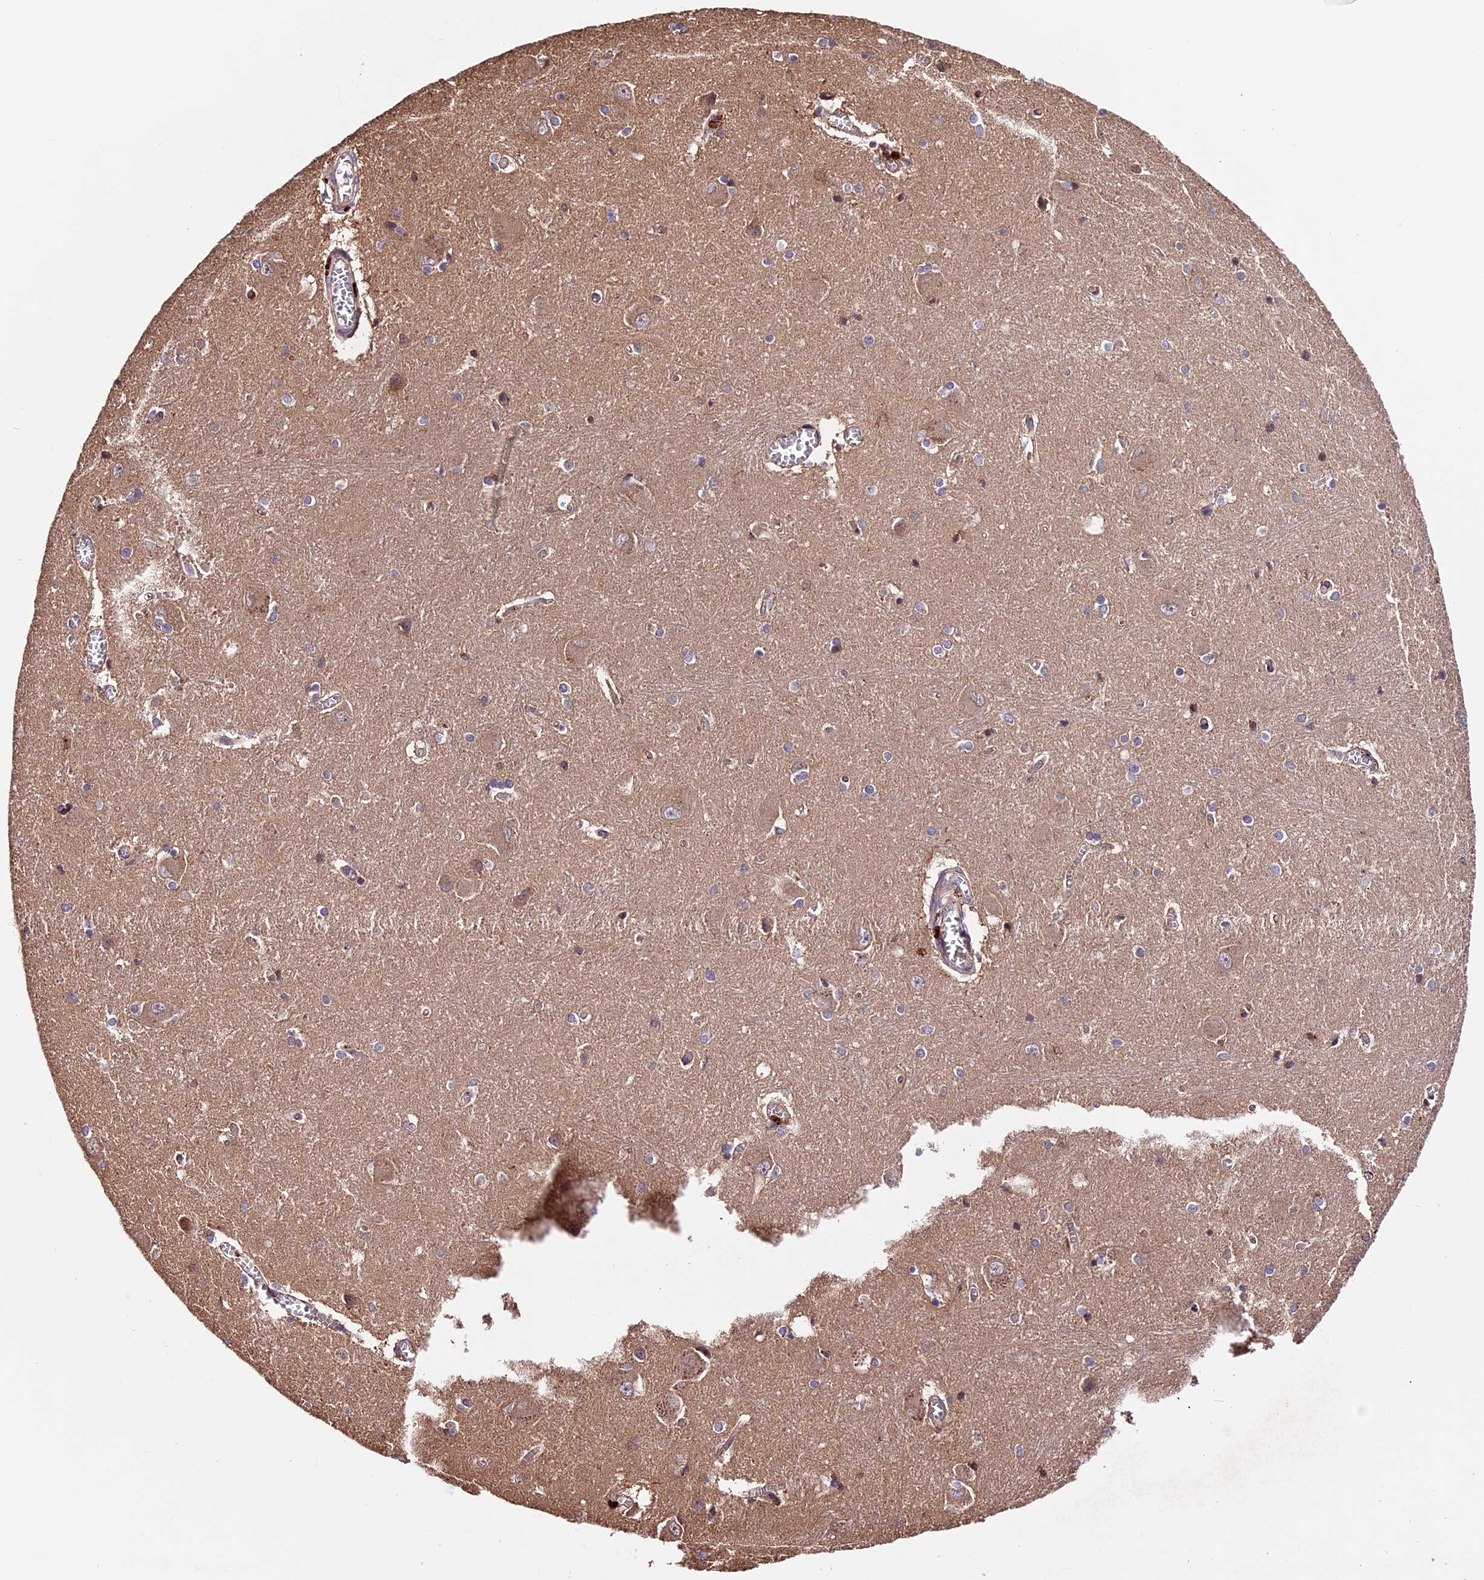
{"staining": {"intensity": "moderate", "quantity": "<25%", "location": "cytoplasmic/membranous,nuclear"}, "tissue": "caudate", "cell_type": "Glial cells", "image_type": "normal", "snomed": [{"axis": "morphology", "description": "Normal tissue, NOS"}, {"axis": "topography", "description": "Lateral ventricle wall"}], "caption": "Moderate cytoplasmic/membranous,nuclear positivity is present in approximately <25% of glial cells in unremarkable caudate.", "gene": "ZNF598", "patient": {"sex": "male", "age": 37}}